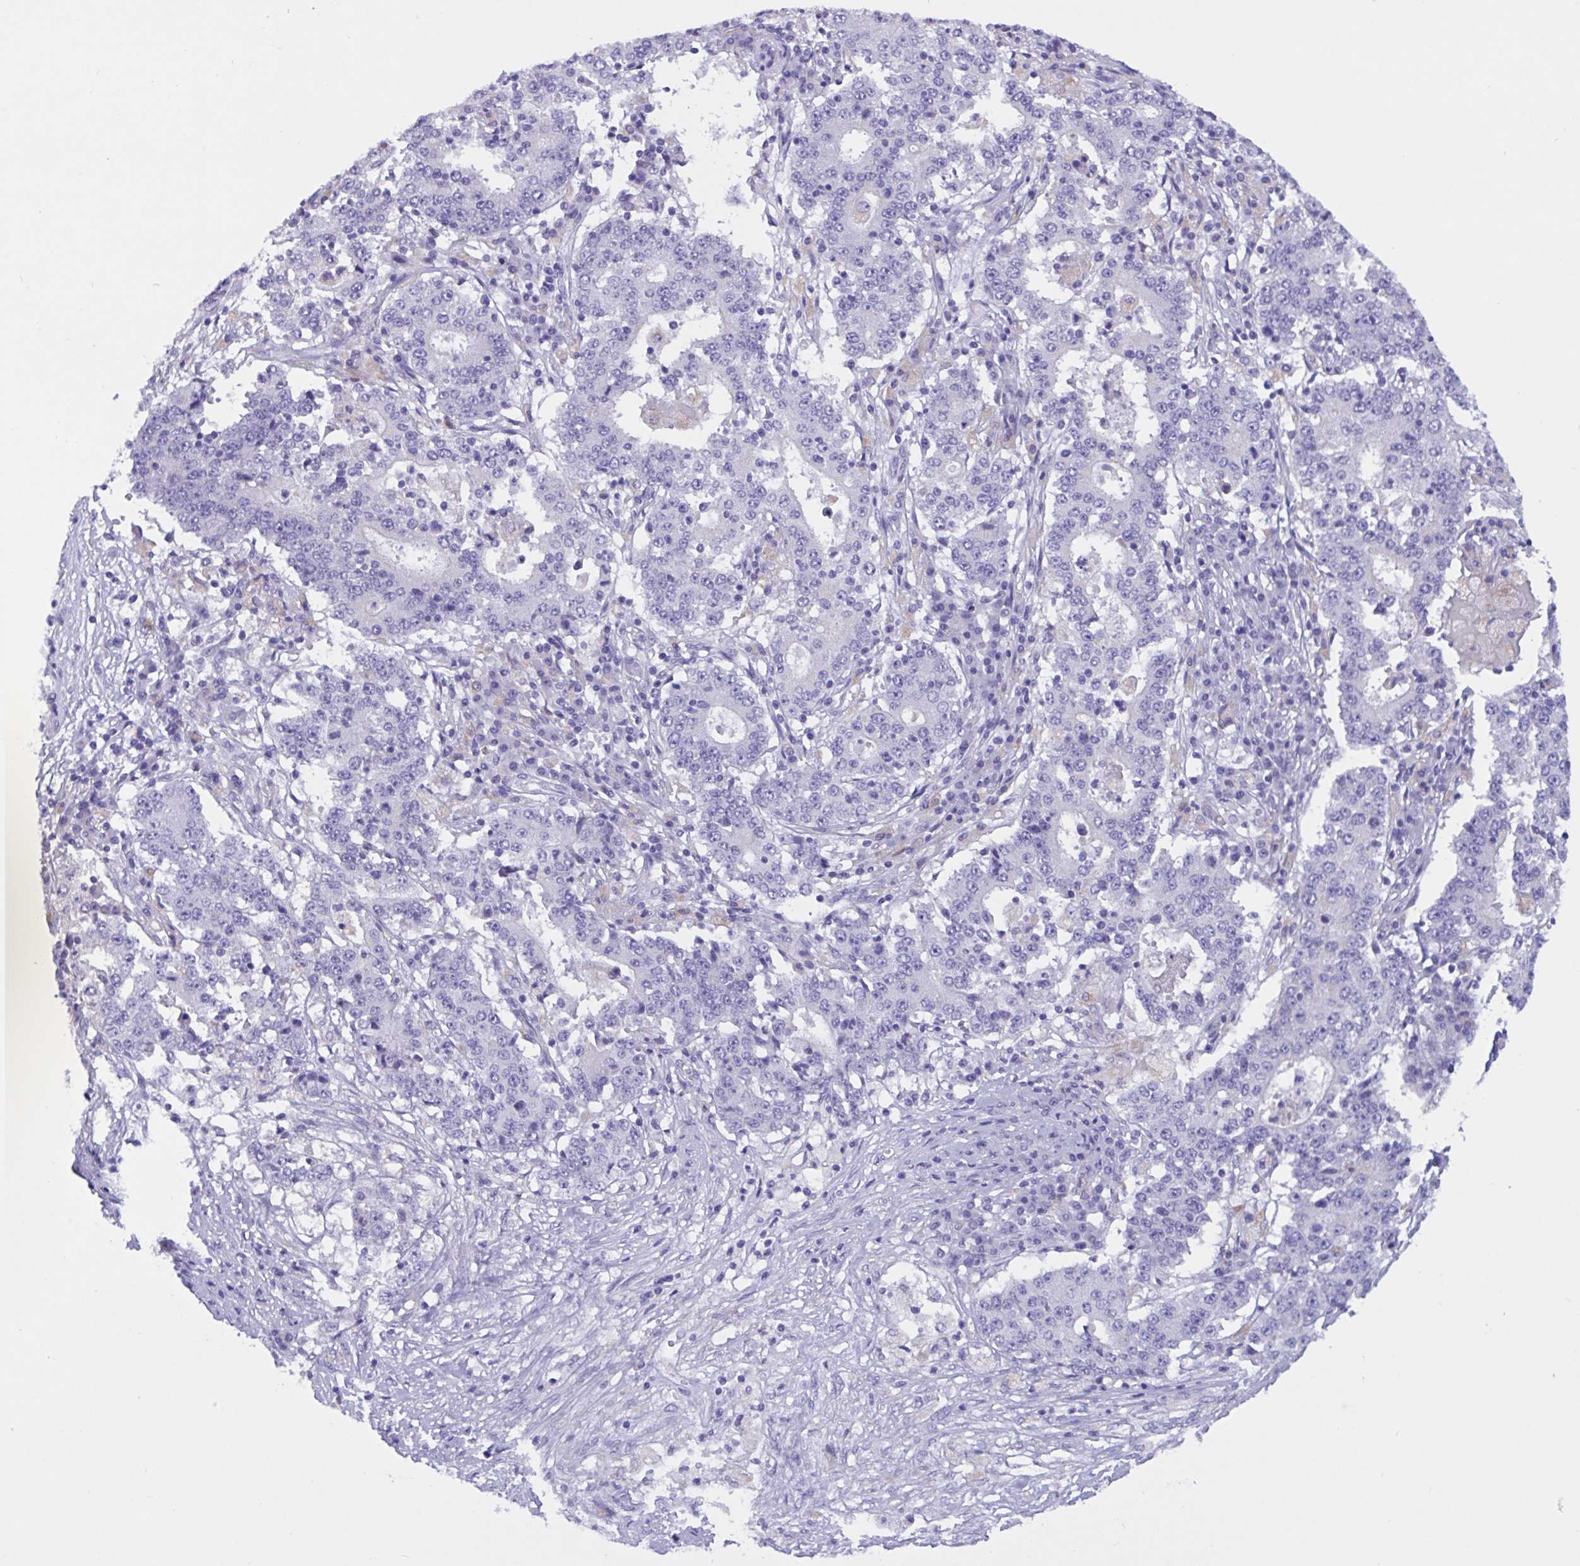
{"staining": {"intensity": "negative", "quantity": "none", "location": "none"}, "tissue": "stomach cancer", "cell_type": "Tumor cells", "image_type": "cancer", "snomed": [{"axis": "morphology", "description": "Adenocarcinoma, NOS"}, {"axis": "topography", "description": "Stomach"}], "caption": "The micrograph reveals no staining of tumor cells in stomach adenocarcinoma.", "gene": "RPL22L1", "patient": {"sex": "male", "age": 59}}